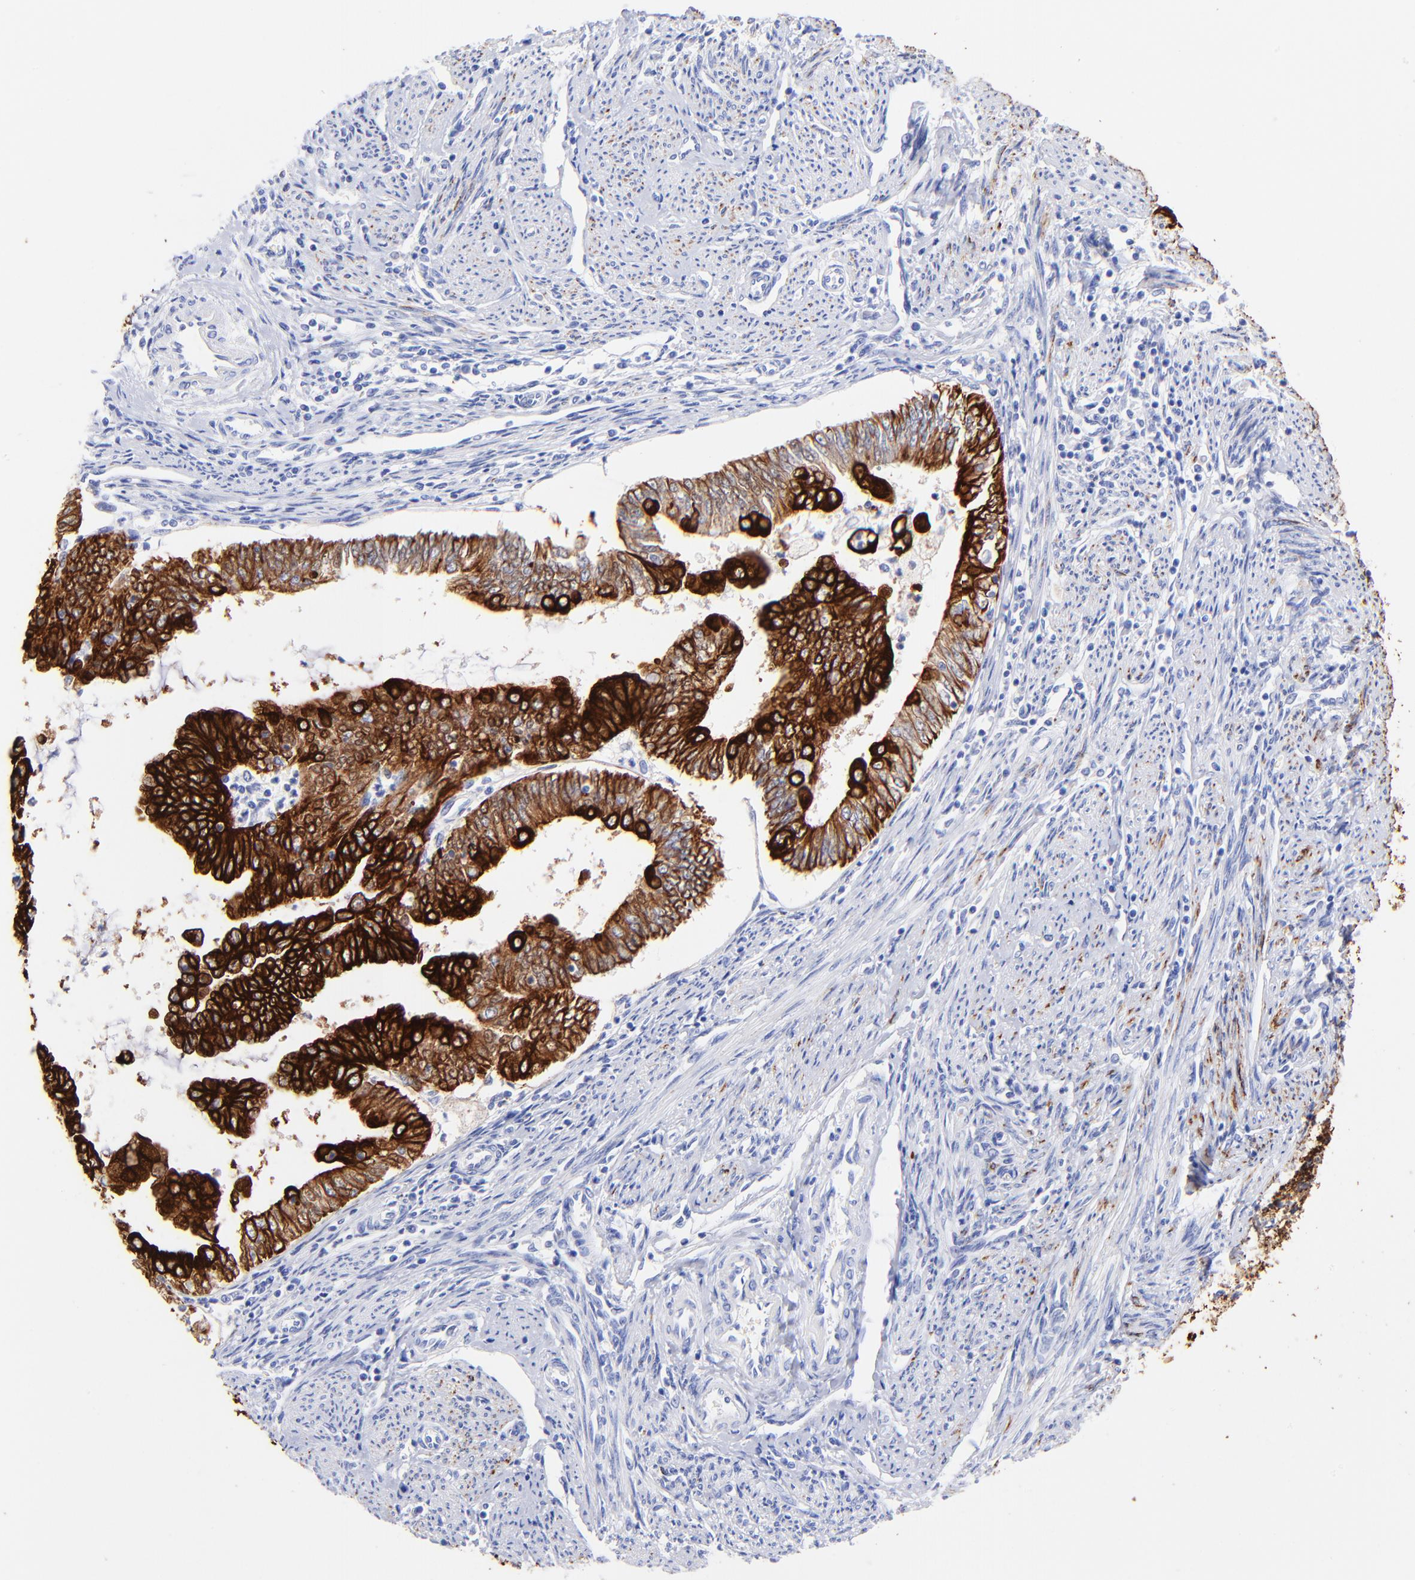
{"staining": {"intensity": "strong", "quantity": ">75%", "location": "cytoplasmic/membranous"}, "tissue": "endometrial cancer", "cell_type": "Tumor cells", "image_type": "cancer", "snomed": [{"axis": "morphology", "description": "Adenocarcinoma, NOS"}, {"axis": "topography", "description": "Endometrium"}], "caption": "This micrograph reveals immunohistochemistry (IHC) staining of endometrial cancer (adenocarcinoma), with high strong cytoplasmic/membranous expression in about >75% of tumor cells.", "gene": "KRT19", "patient": {"sex": "female", "age": 75}}